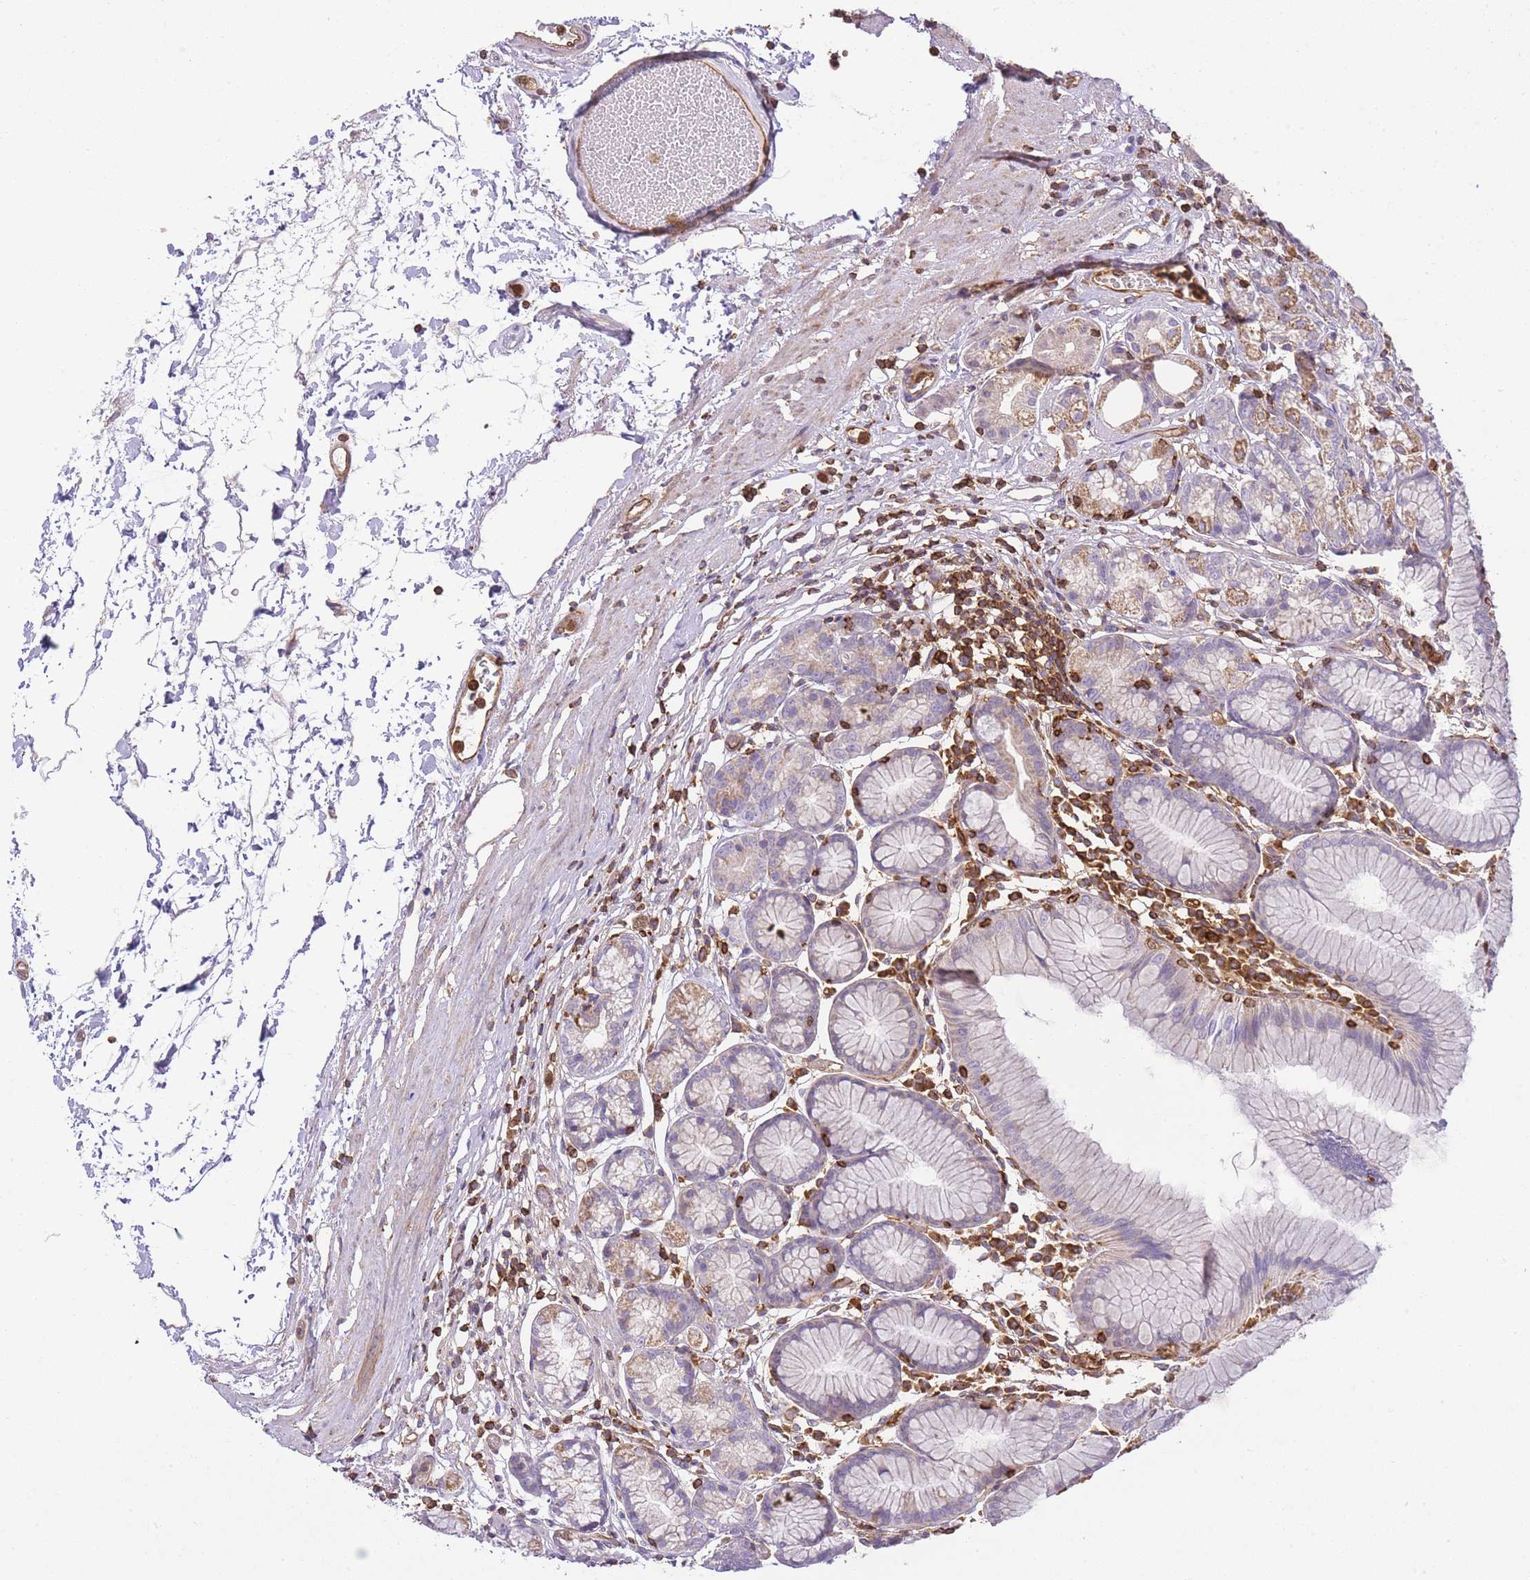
{"staining": {"intensity": "moderate", "quantity": "<25%", "location": "cytoplasmic/membranous"}, "tissue": "stomach", "cell_type": "Glandular cells", "image_type": "normal", "snomed": [{"axis": "morphology", "description": "Normal tissue, NOS"}, {"axis": "topography", "description": "Stomach"}], "caption": "Benign stomach demonstrates moderate cytoplasmic/membranous positivity in approximately <25% of glandular cells.", "gene": "MSN", "patient": {"sex": "female", "age": 57}}